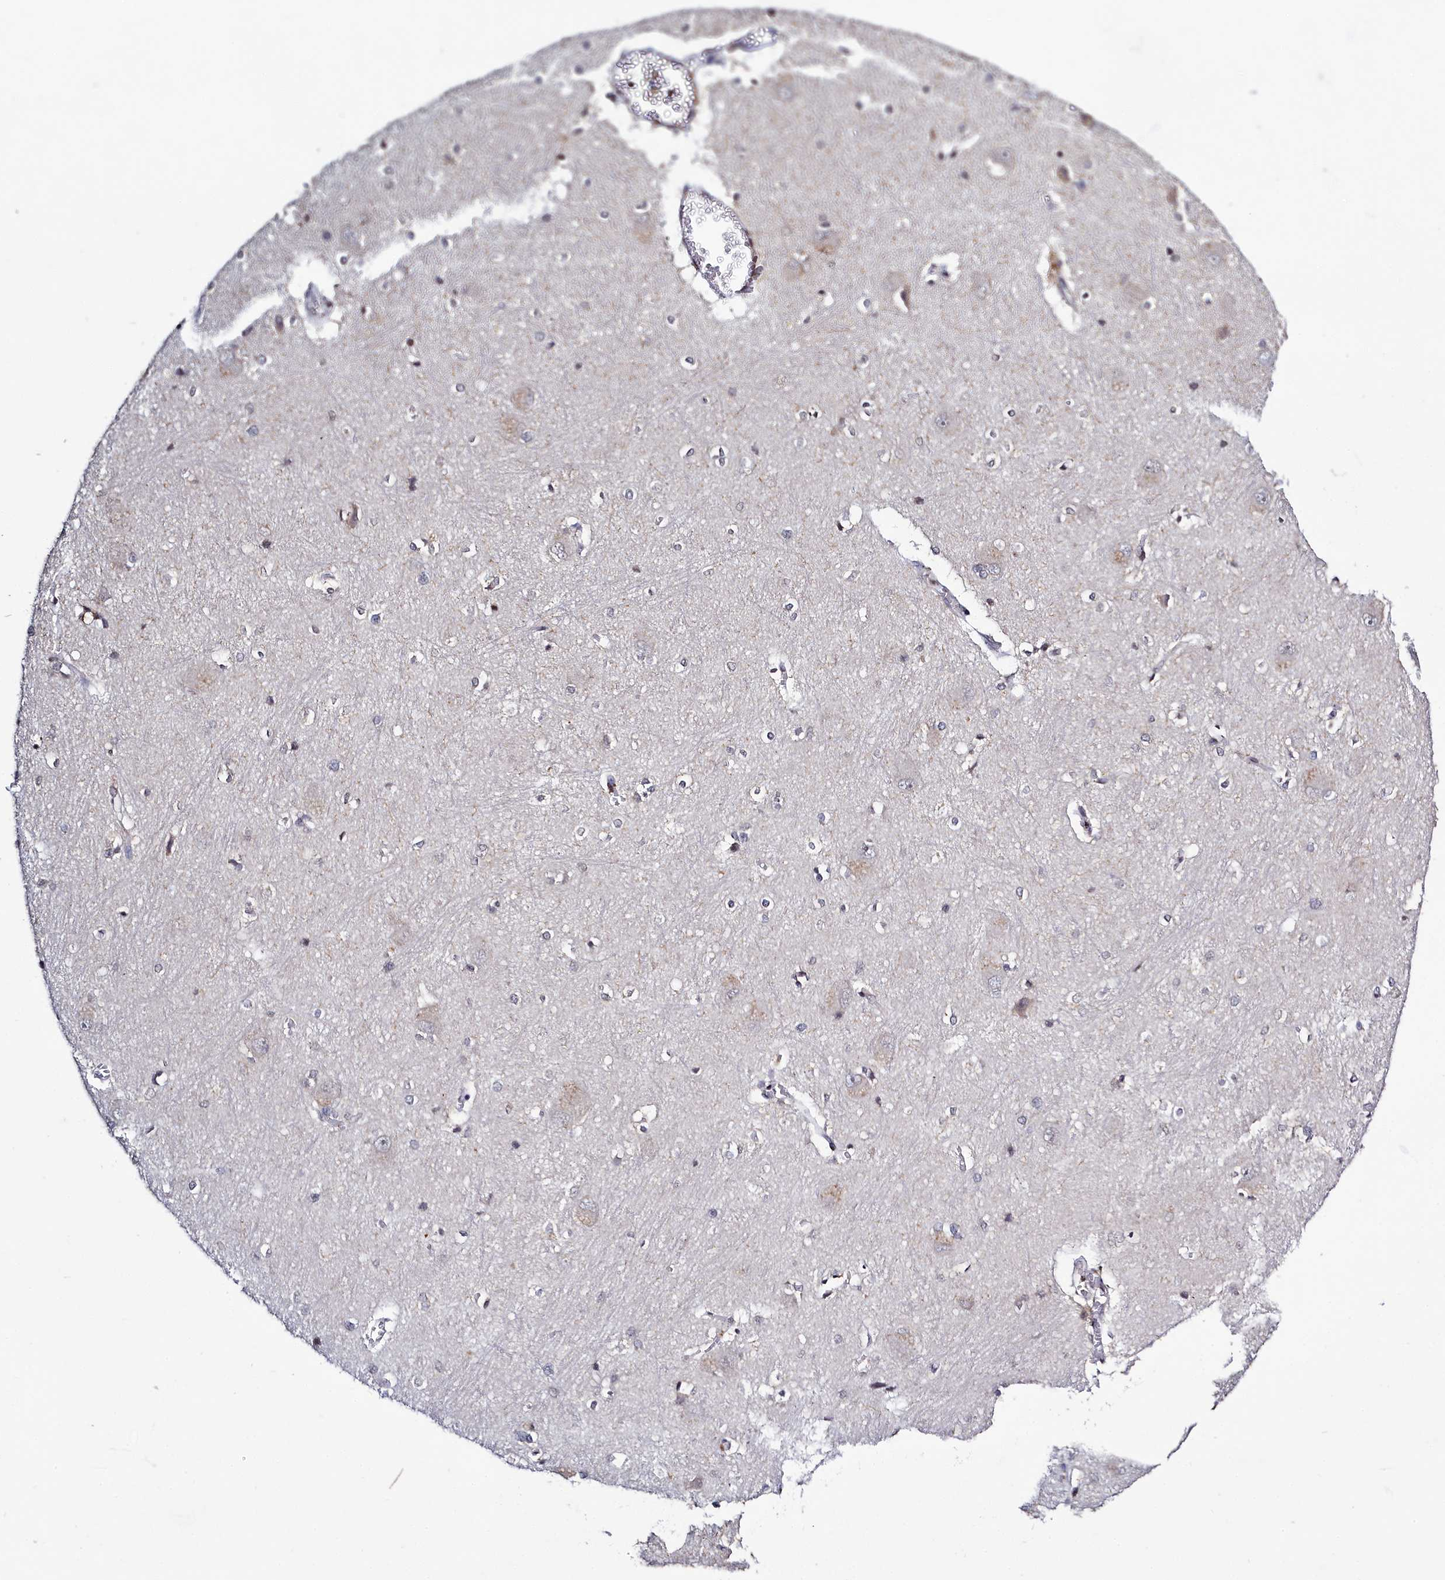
{"staining": {"intensity": "negative", "quantity": "none", "location": "none"}, "tissue": "caudate", "cell_type": "Glial cells", "image_type": "normal", "snomed": [{"axis": "morphology", "description": "Normal tissue, NOS"}, {"axis": "topography", "description": "Lateral ventricle wall"}], "caption": "The histopathology image shows no staining of glial cells in benign caudate. (DAB (3,3'-diaminobenzidine) IHC visualized using brightfield microscopy, high magnification).", "gene": "FZD4", "patient": {"sex": "male", "age": 37}}